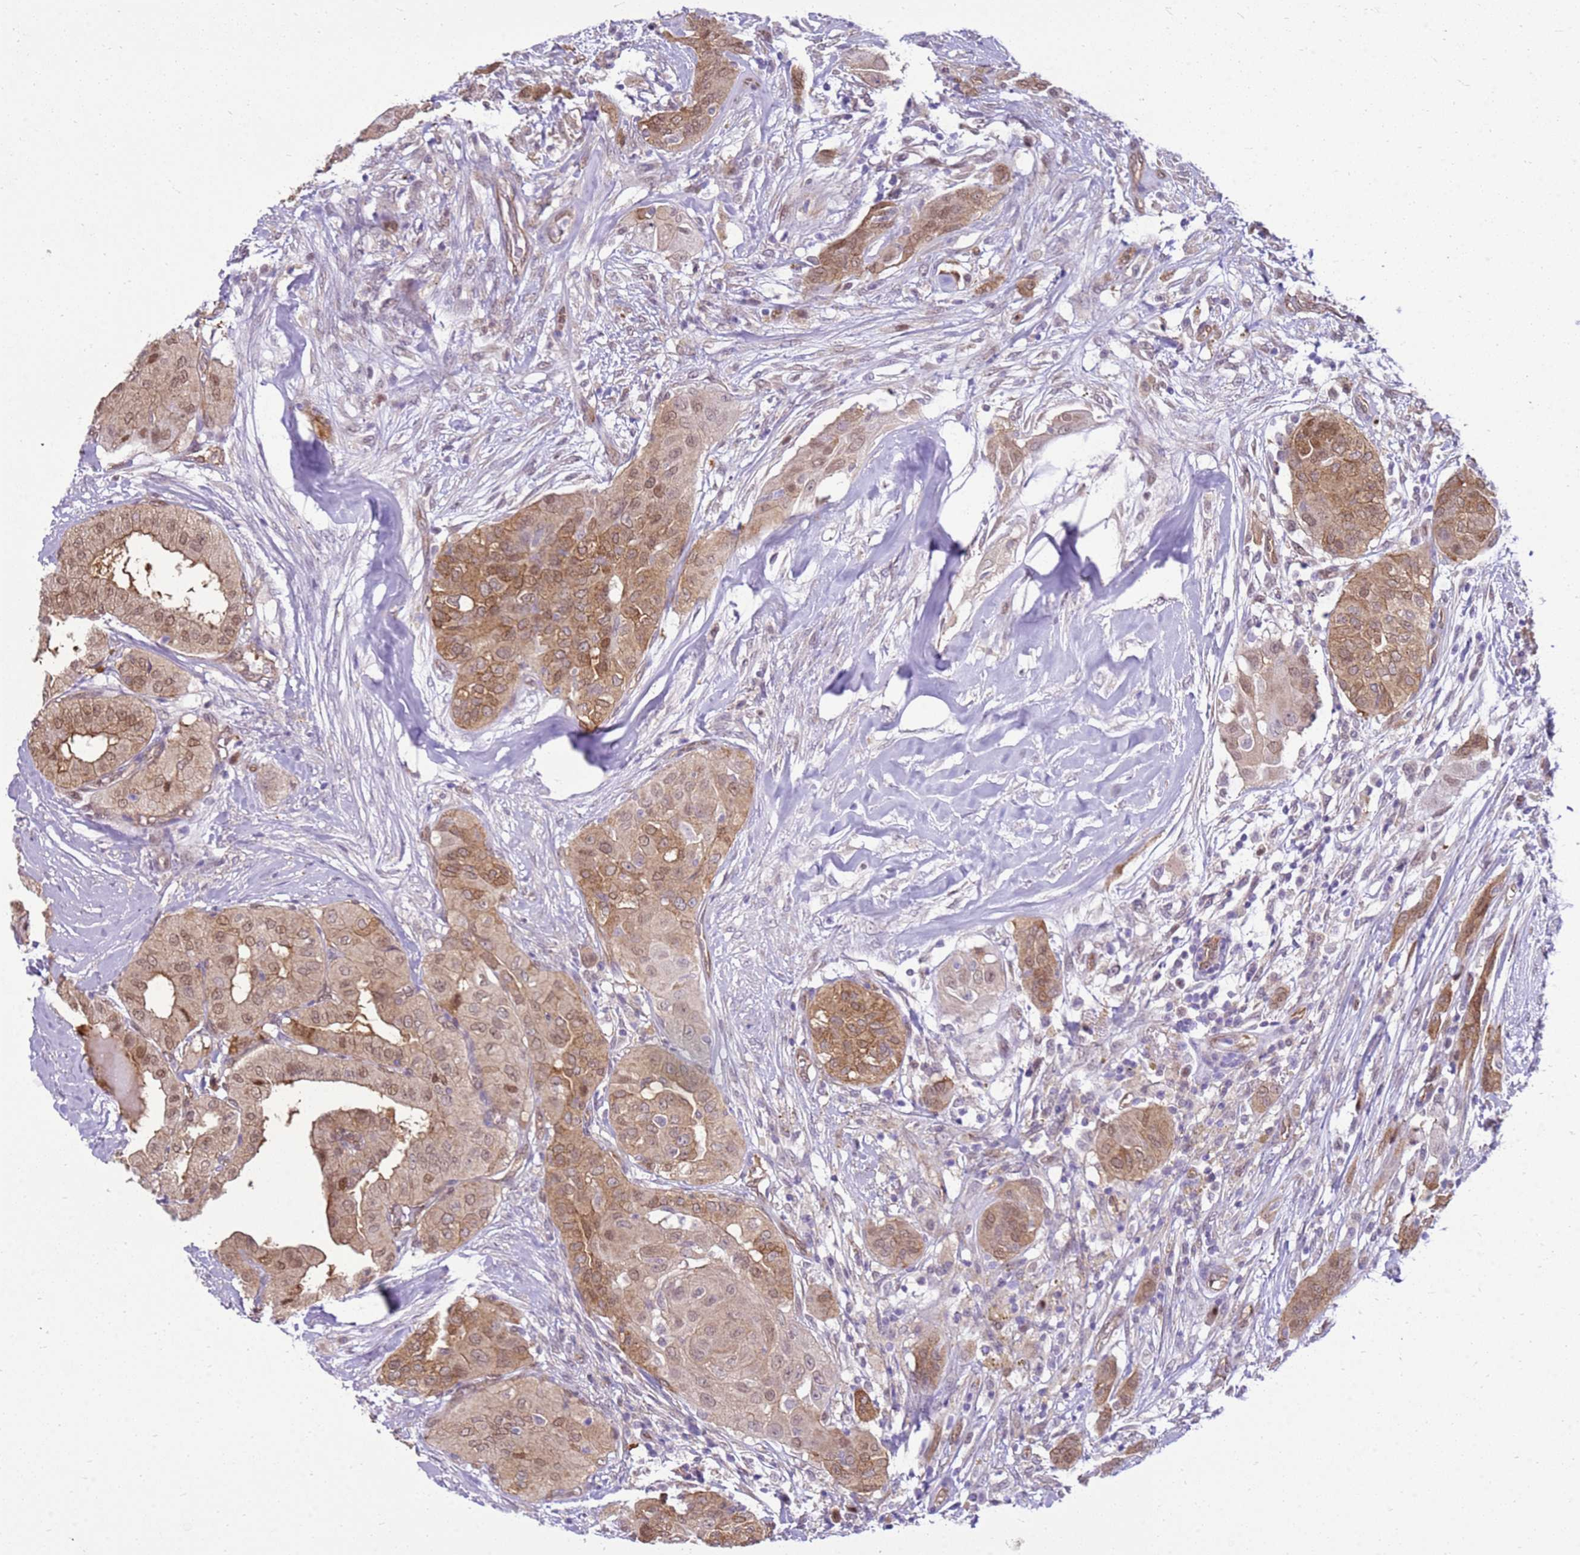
{"staining": {"intensity": "moderate", "quantity": ">75%", "location": "cytoplasmic/membranous,nuclear"}, "tissue": "thyroid cancer", "cell_type": "Tumor cells", "image_type": "cancer", "snomed": [{"axis": "morphology", "description": "Papillary adenocarcinoma, NOS"}, {"axis": "topography", "description": "Thyroid gland"}], "caption": "Papillary adenocarcinoma (thyroid) stained with DAB (3,3'-diaminobenzidine) immunohistochemistry (IHC) demonstrates medium levels of moderate cytoplasmic/membranous and nuclear expression in about >75% of tumor cells.", "gene": "YWHAE", "patient": {"sex": "female", "age": 59}}